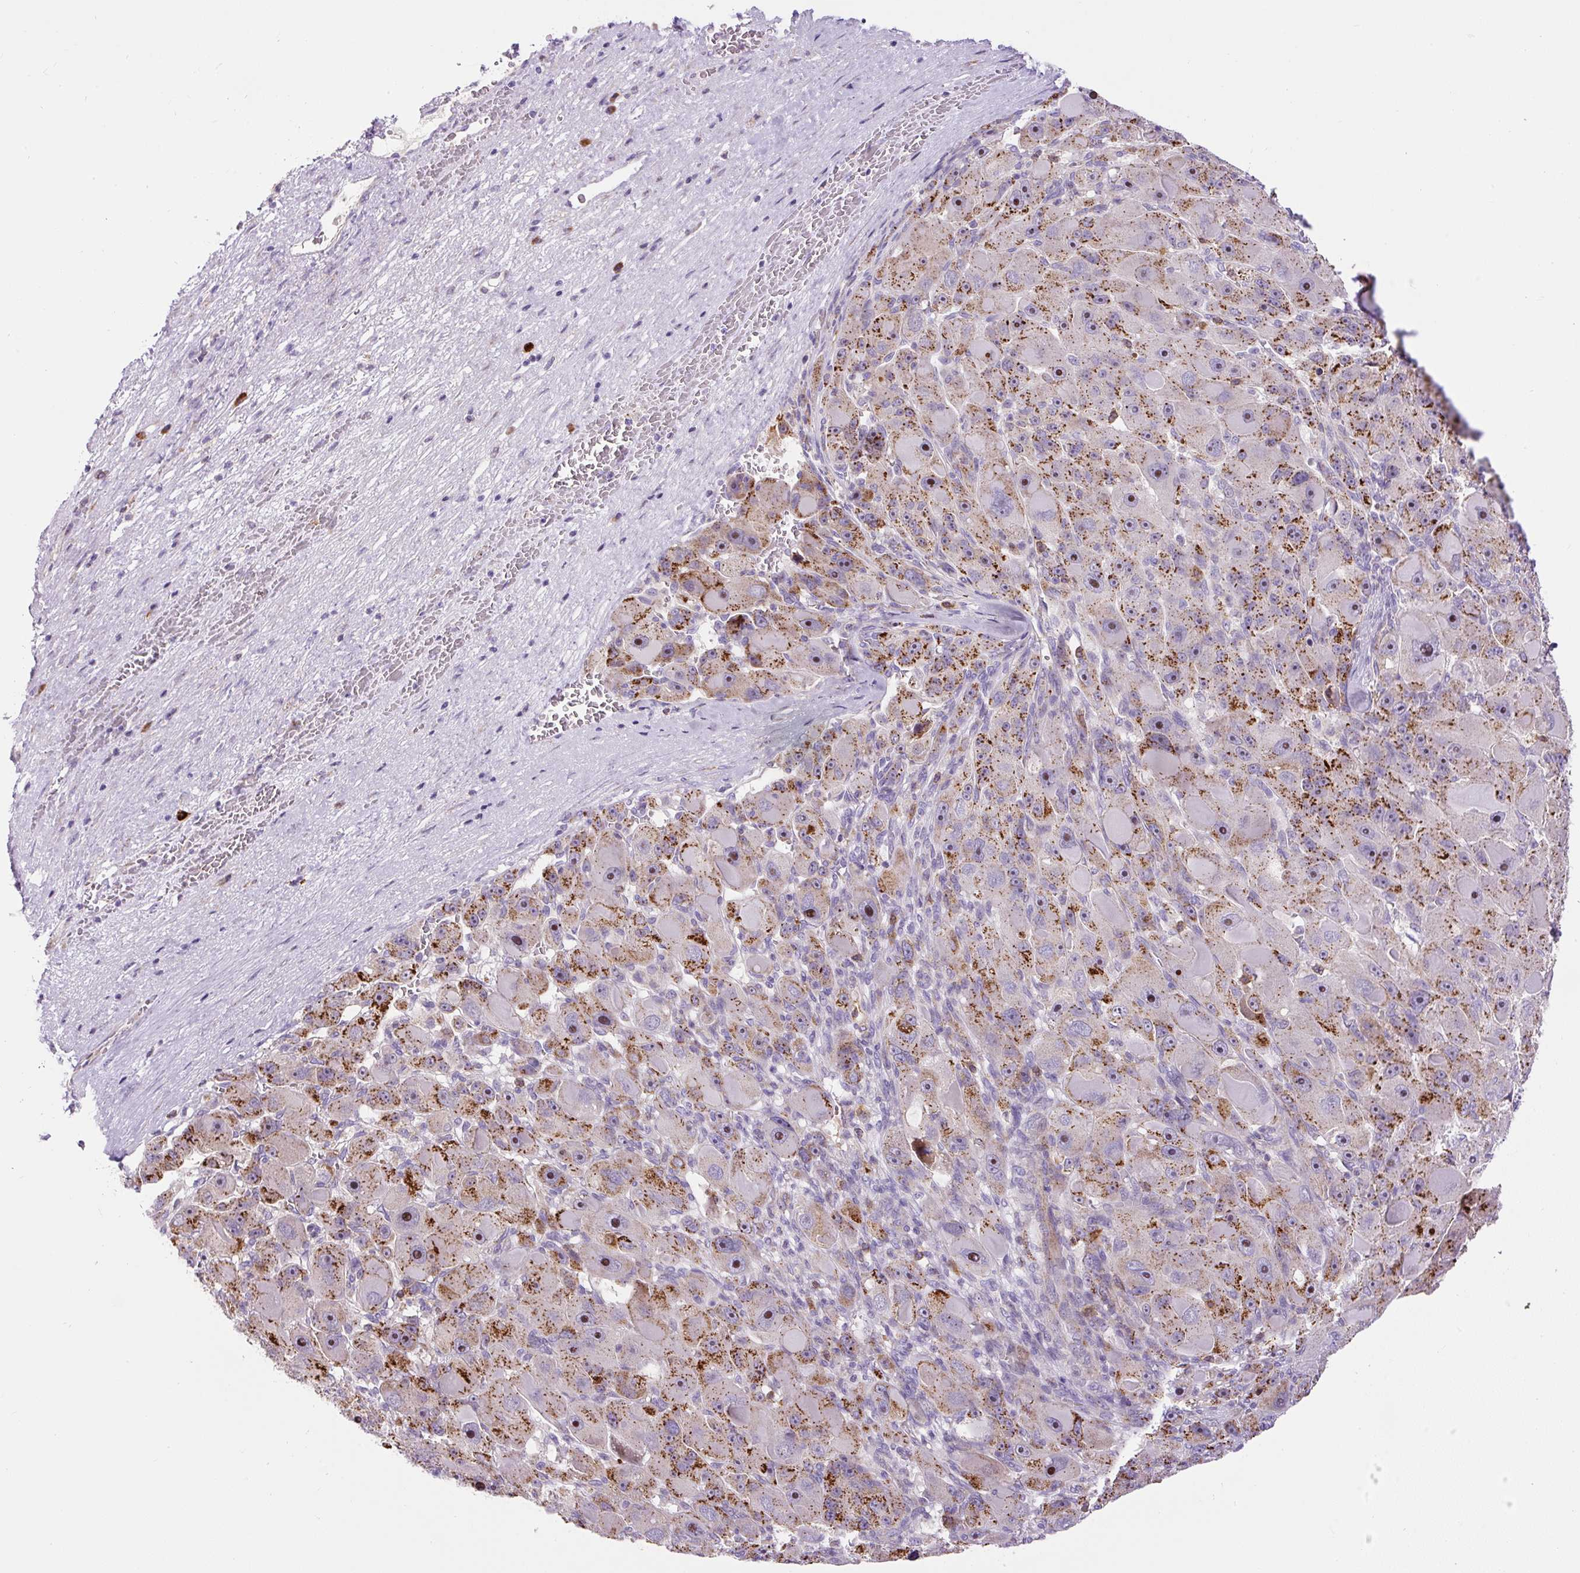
{"staining": {"intensity": "strong", "quantity": "25%-75%", "location": "cytoplasmic/membranous"}, "tissue": "liver cancer", "cell_type": "Tumor cells", "image_type": "cancer", "snomed": [{"axis": "morphology", "description": "Carcinoma, Hepatocellular, NOS"}, {"axis": "topography", "description": "Liver"}], "caption": "Strong cytoplasmic/membranous expression is appreciated in about 25%-75% of tumor cells in liver cancer.", "gene": "ZNF596", "patient": {"sex": "male", "age": 76}}